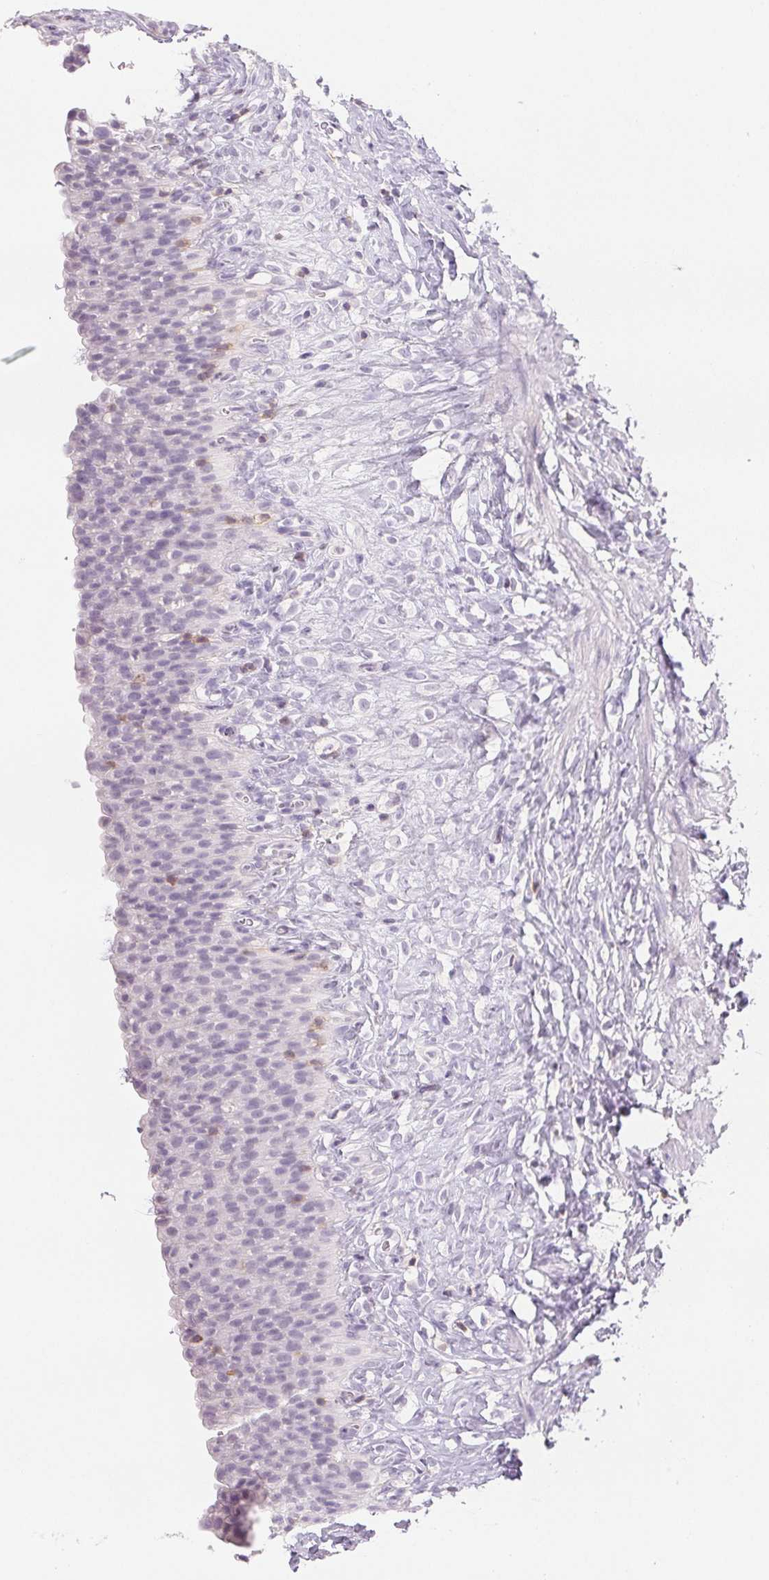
{"staining": {"intensity": "negative", "quantity": "none", "location": "none"}, "tissue": "urinary bladder", "cell_type": "Urothelial cells", "image_type": "normal", "snomed": [{"axis": "morphology", "description": "Normal tissue, NOS"}, {"axis": "topography", "description": "Urinary bladder"}, {"axis": "topography", "description": "Prostate"}], "caption": "IHC of benign urinary bladder displays no expression in urothelial cells.", "gene": "CD69", "patient": {"sex": "male", "age": 76}}